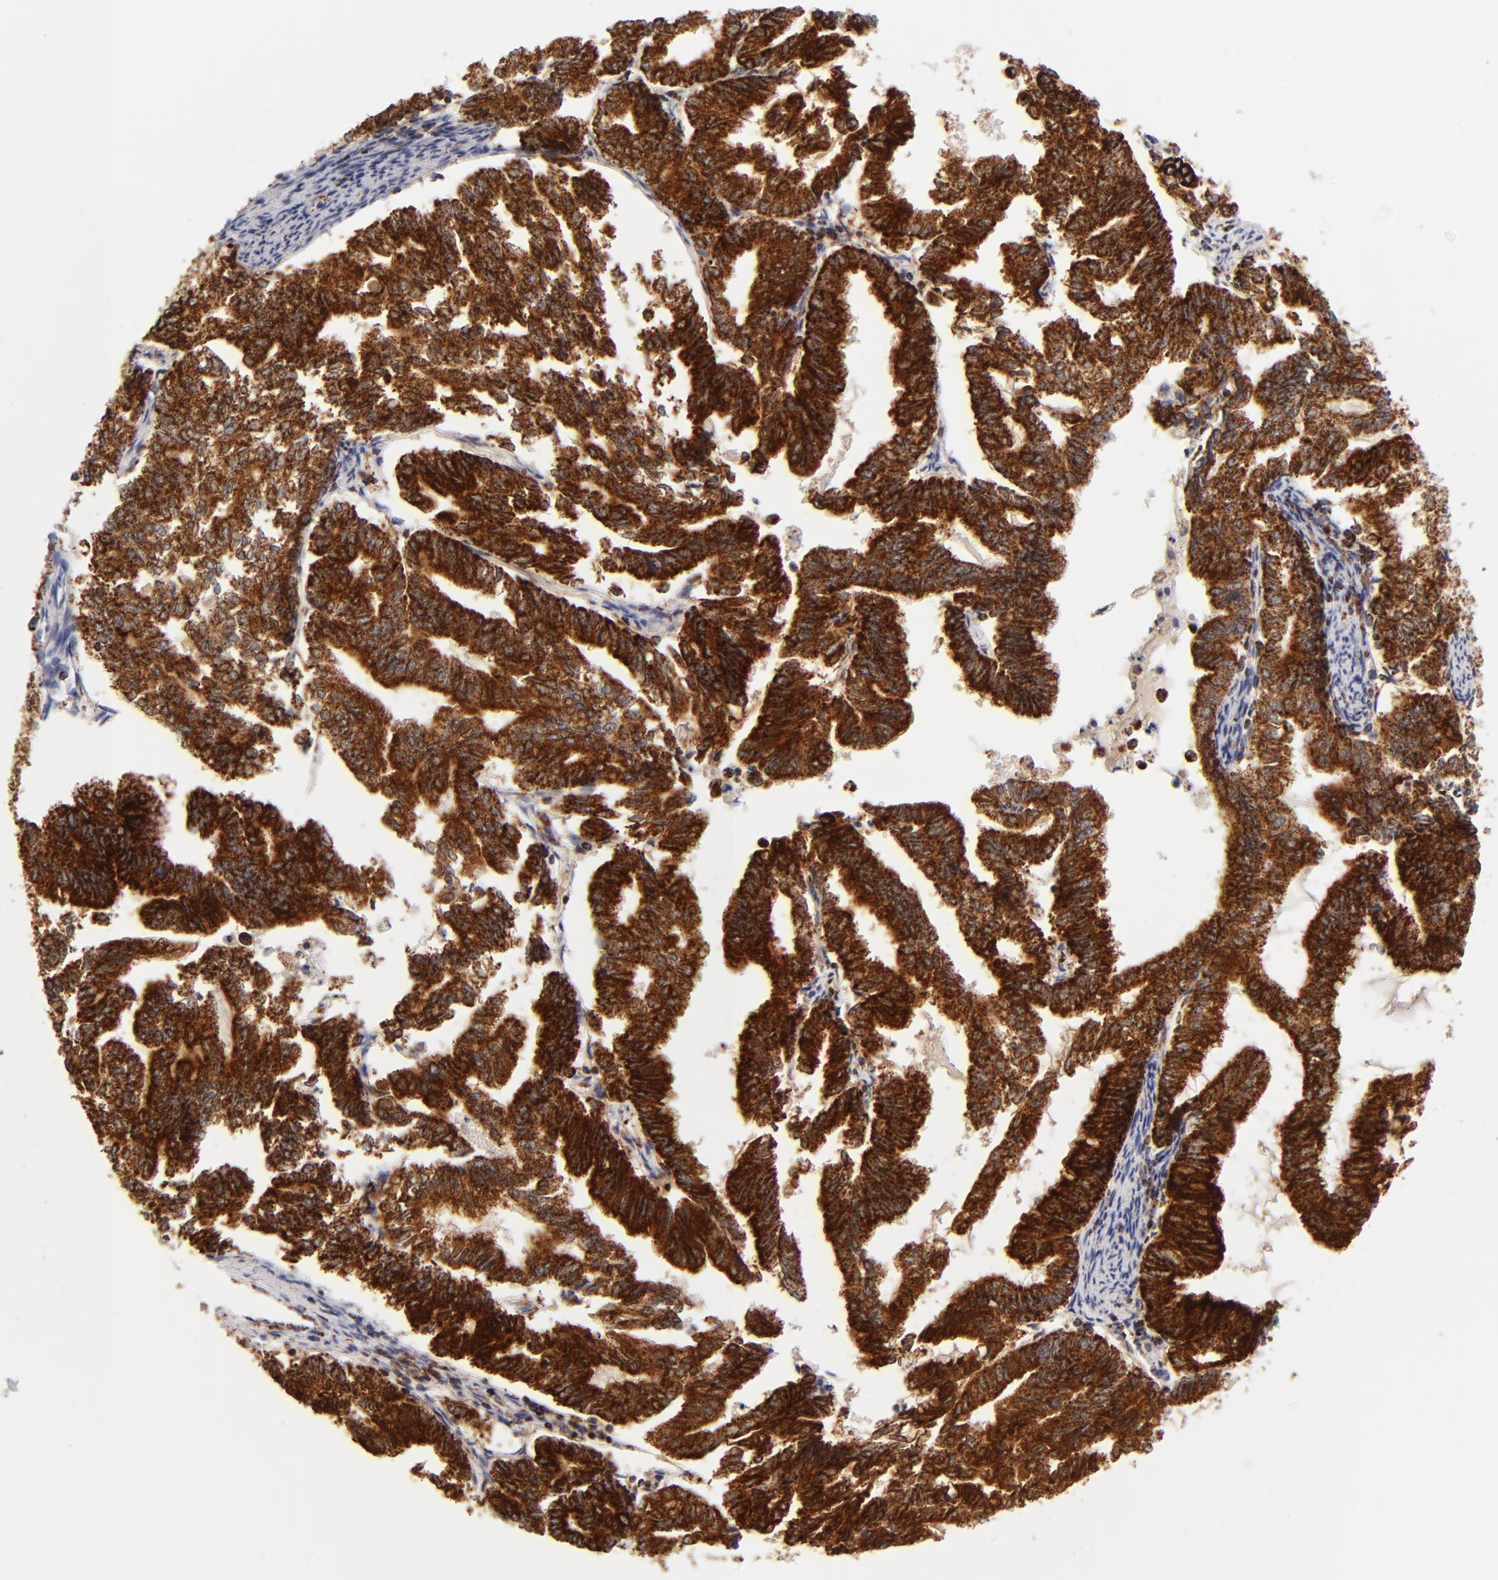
{"staining": {"intensity": "strong", "quantity": ">75%", "location": "cytoplasmic/membranous"}, "tissue": "endometrial cancer", "cell_type": "Tumor cells", "image_type": "cancer", "snomed": [{"axis": "morphology", "description": "Adenocarcinoma, NOS"}, {"axis": "topography", "description": "Endometrium"}], "caption": "Endometrial cancer stained for a protein displays strong cytoplasmic/membranous positivity in tumor cells.", "gene": "ECHS1", "patient": {"sex": "female", "age": 79}}